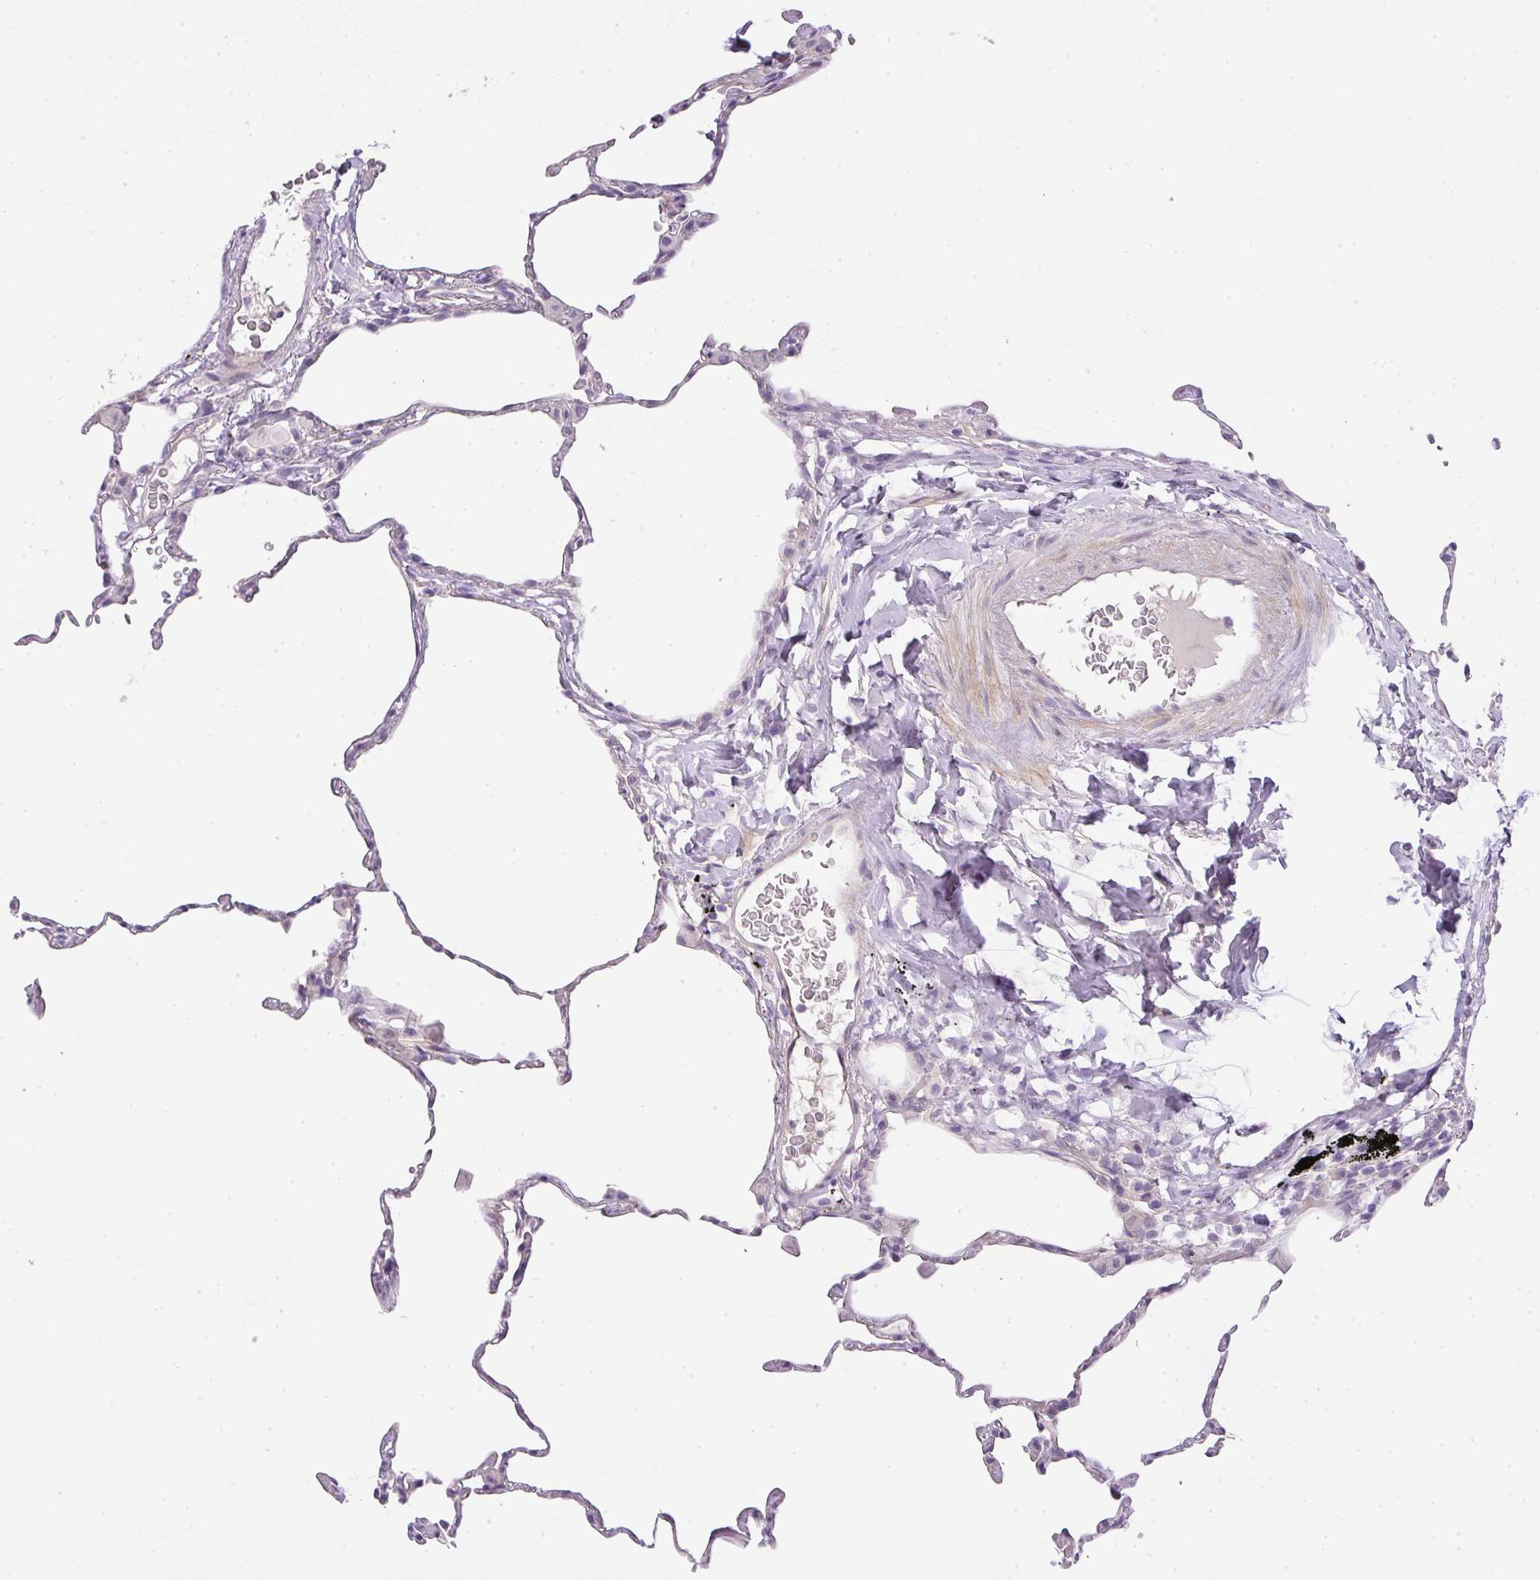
{"staining": {"intensity": "negative", "quantity": "none", "location": "none"}, "tissue": "lung", "cell_type": "Alveolar cells", "image_type": "normal", "snomed": [{"axis": "morphology", "description": "Normal tissue, NOS"}, {"axis": "topography", "description": "Lung"}], "caption": "The micrograph demonstrates no staining of alveolar cells in normal lung.", "gene": "RAX2", "patient": {"sex": "female", "age": 57}}